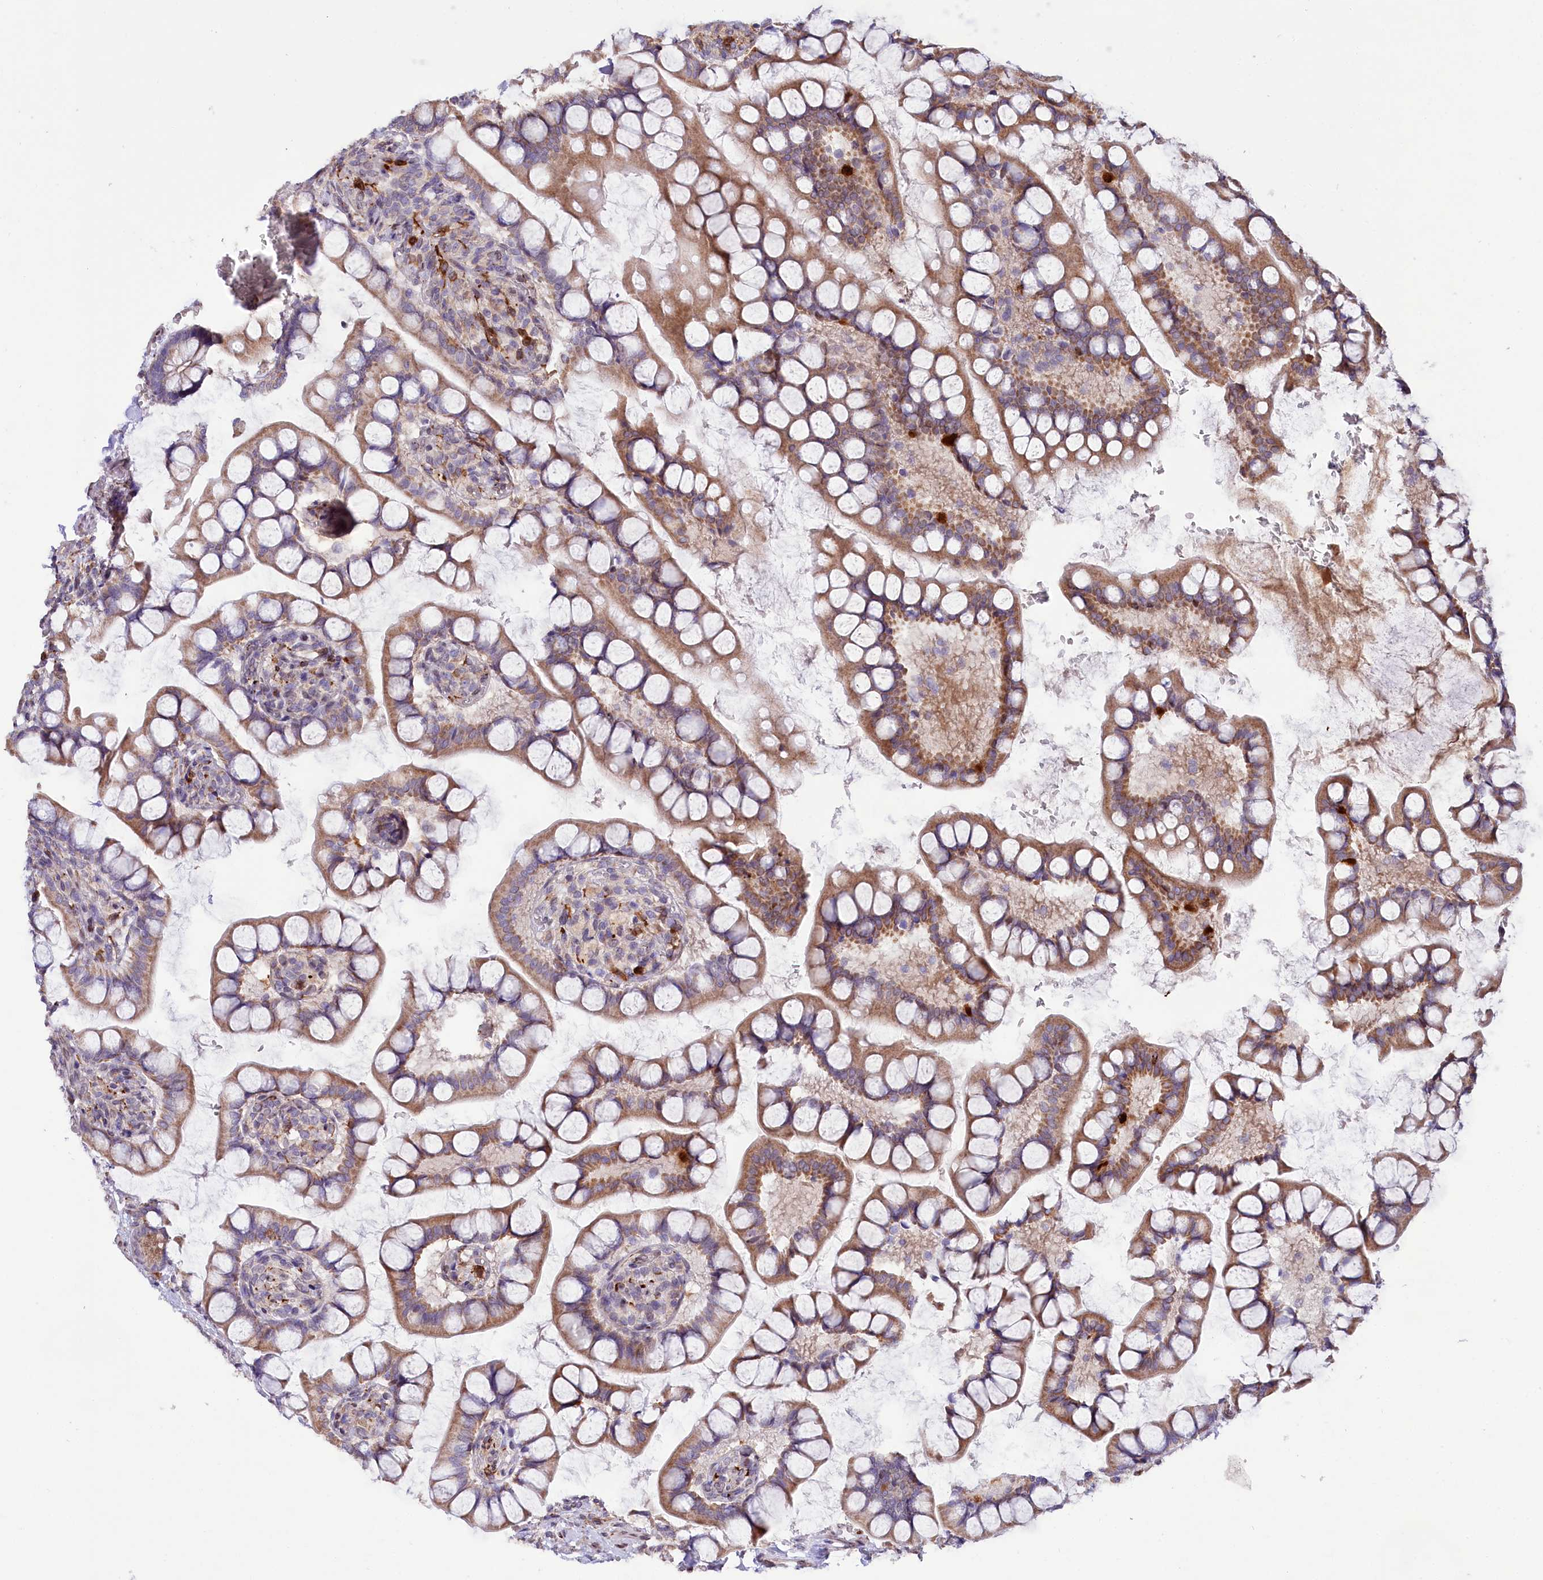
{"staining": {"intensity": "moderate", "quantity": ">75%", "location": "cytoplasmic/membranous"}, "tissue": "small intestine", "cell_type": "Glandular cells", "image_type": "normal", "snomed": [{"axis": "morphology", "description": "Normal tissue, NOS"}, {"axis": "topography", "description": "Small intestine"}], "caption": "Immunohistochemistry (IHC) (DAB) staining of benign small intestine shows moderate cytoplasmic/membranous protein expression in about >75% of glandular cells.", "gene": "ZNF226", "patient": {"sex": "male", "age": 52}}